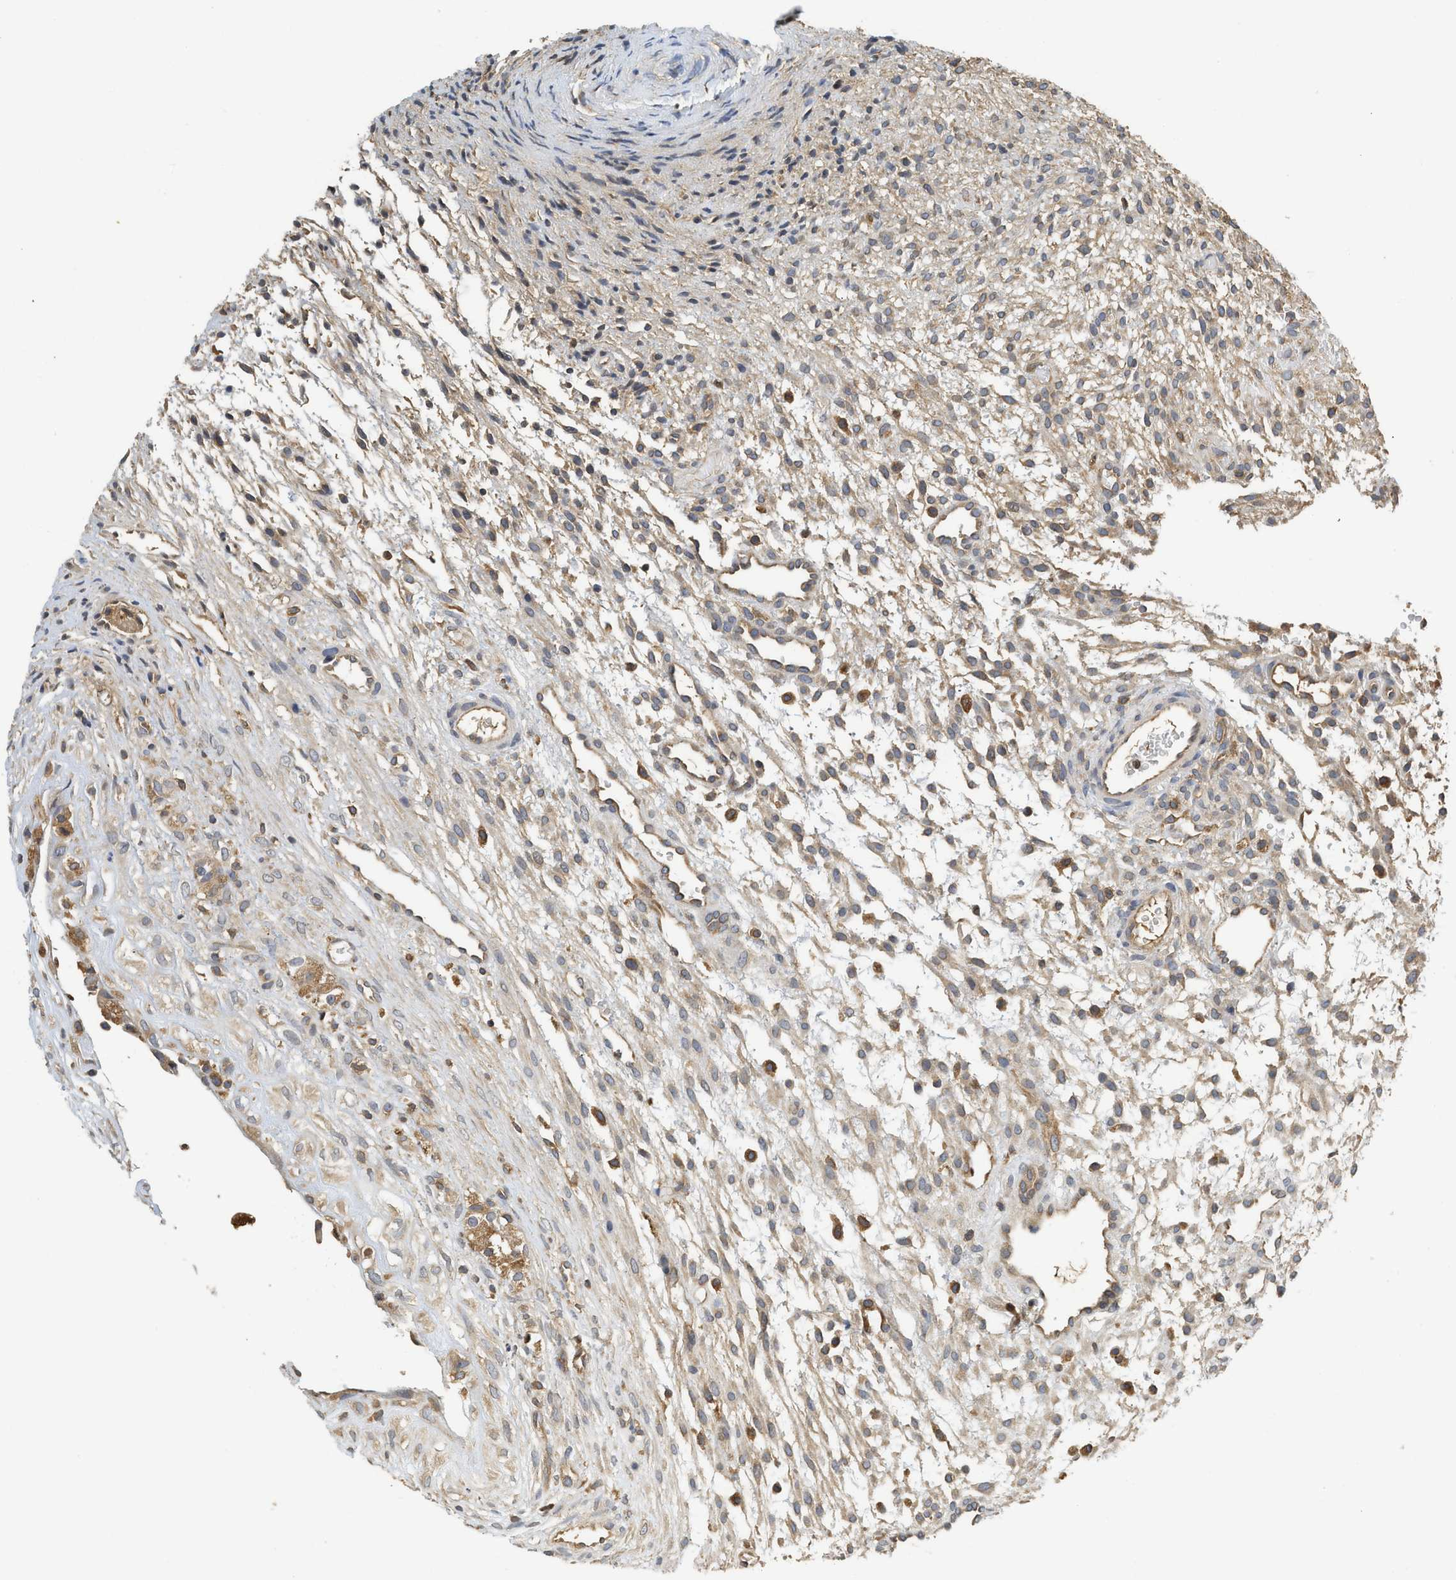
{"staining": {"intensity": "weak", "quantity": ">75%", "location": "cytoplasmic/membranous"}, "tissue": "ovary", "cell_type": "Ovarian stroma cells", "image_type": "normal", "snomed": [{"axis": "morphology", "description": "Normal tissue, NOS"}, {"axis": "morphology", "description": "Cyst, NOS"}, {"axis": "topography", "description": "Ovary"}], "caption": "Weak cytoplasmic/membranous protein expression is seen in approximately >75% of ovarian stroma cells in ovary. Nuclei are stained in blue.", "gene": "BCAP31", "patient": {"sex": "female", "age": 18}}